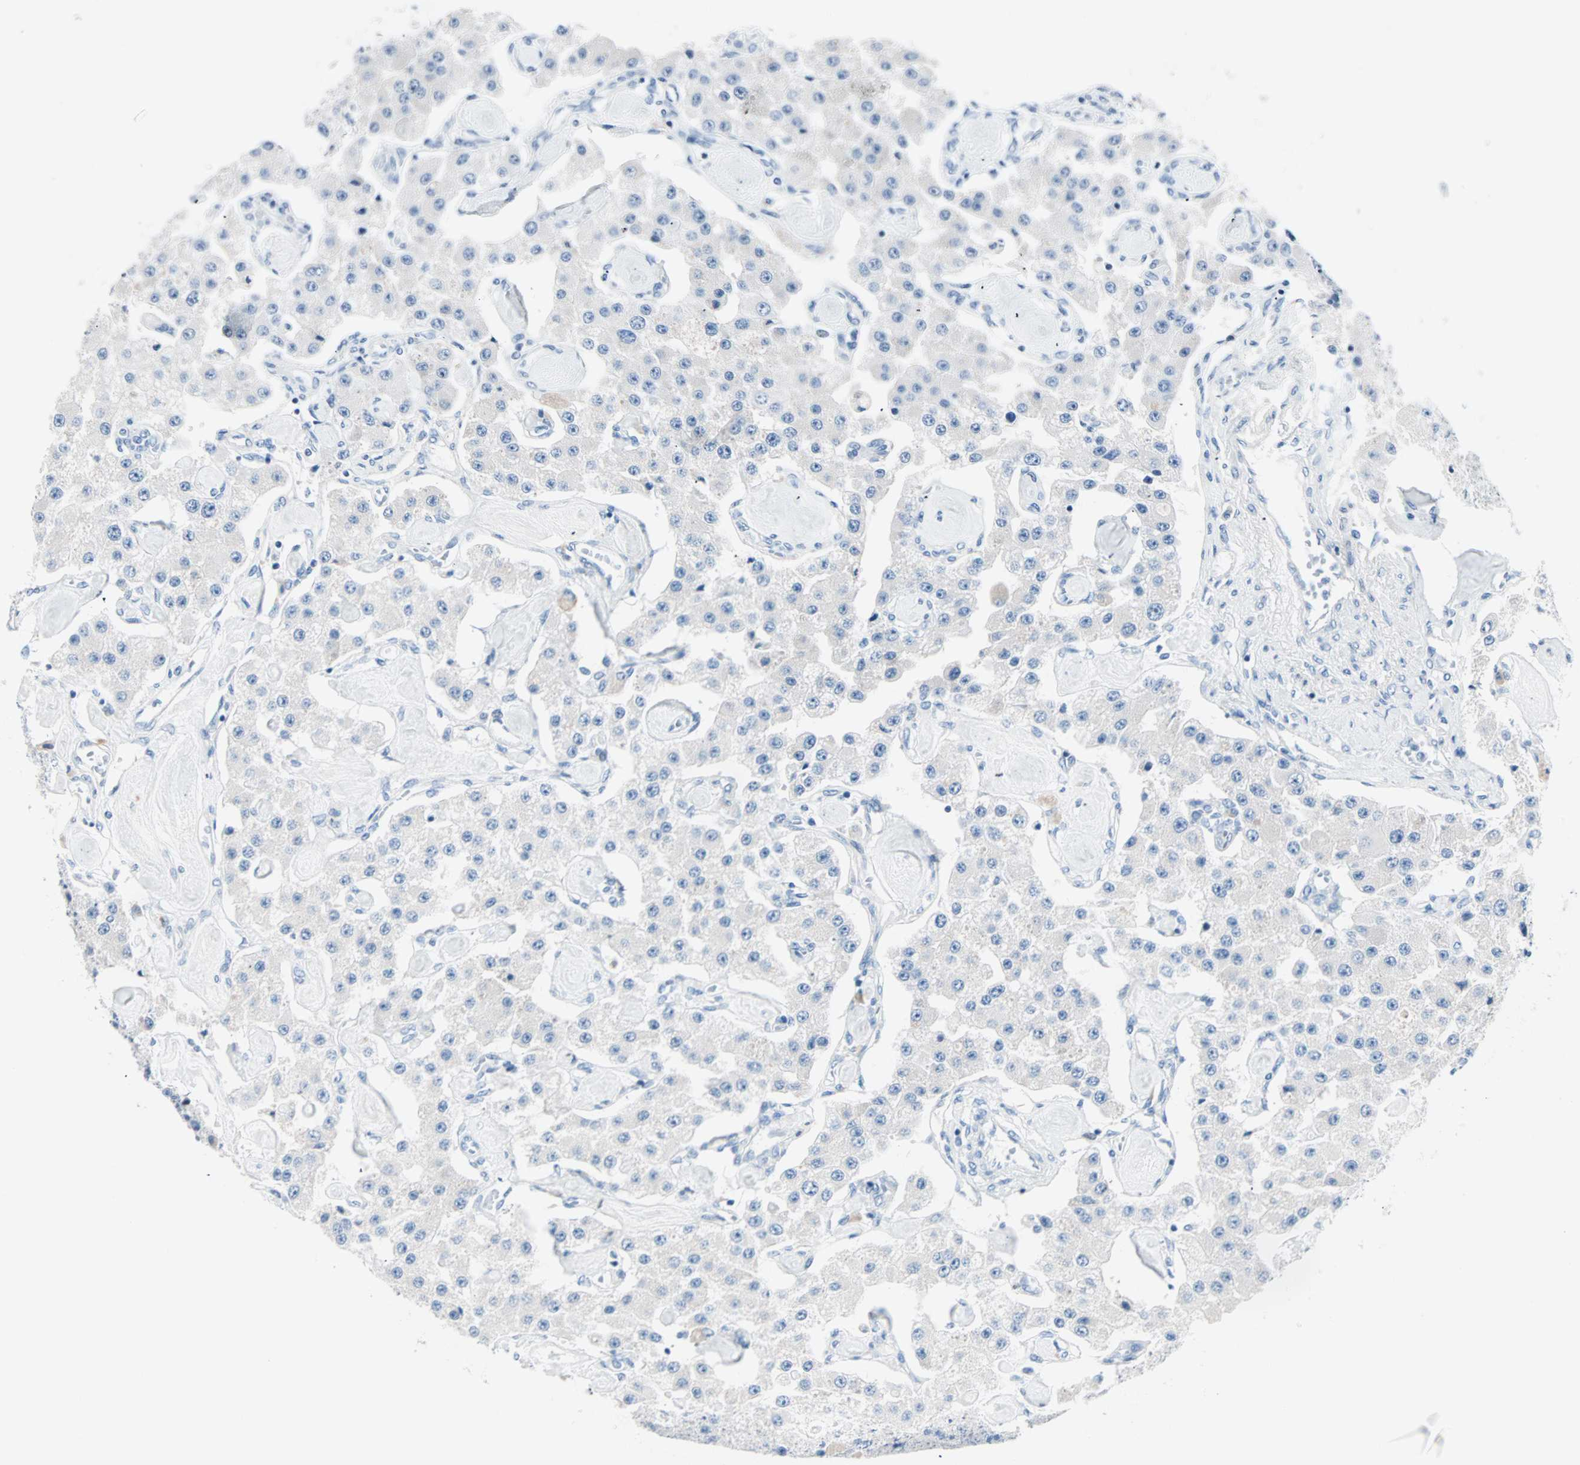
{"staining": {"intensity": "negative", "quantity": "none", "location": "none"}, "tissue": "carcinoid", "cell_type": "Tumor cells", "image_type": "cancer", "snomed": [{"axis": "morphology", "description": "Carcinoid, malignant, NOS"}, {"axis": "topography", "description": "Pancreas"}], "caption": "The immunohistochemistry (IHC) micrograph has no significant expression in tumor cells of malignant carcinoid tissue. (DAB (3,3'-diaminobenzidine) immunohistochemistry visualized using brightfield microscopy, high magnification).", "gene": "NEFH", "patient": {"sex": "male", "age": 41}}